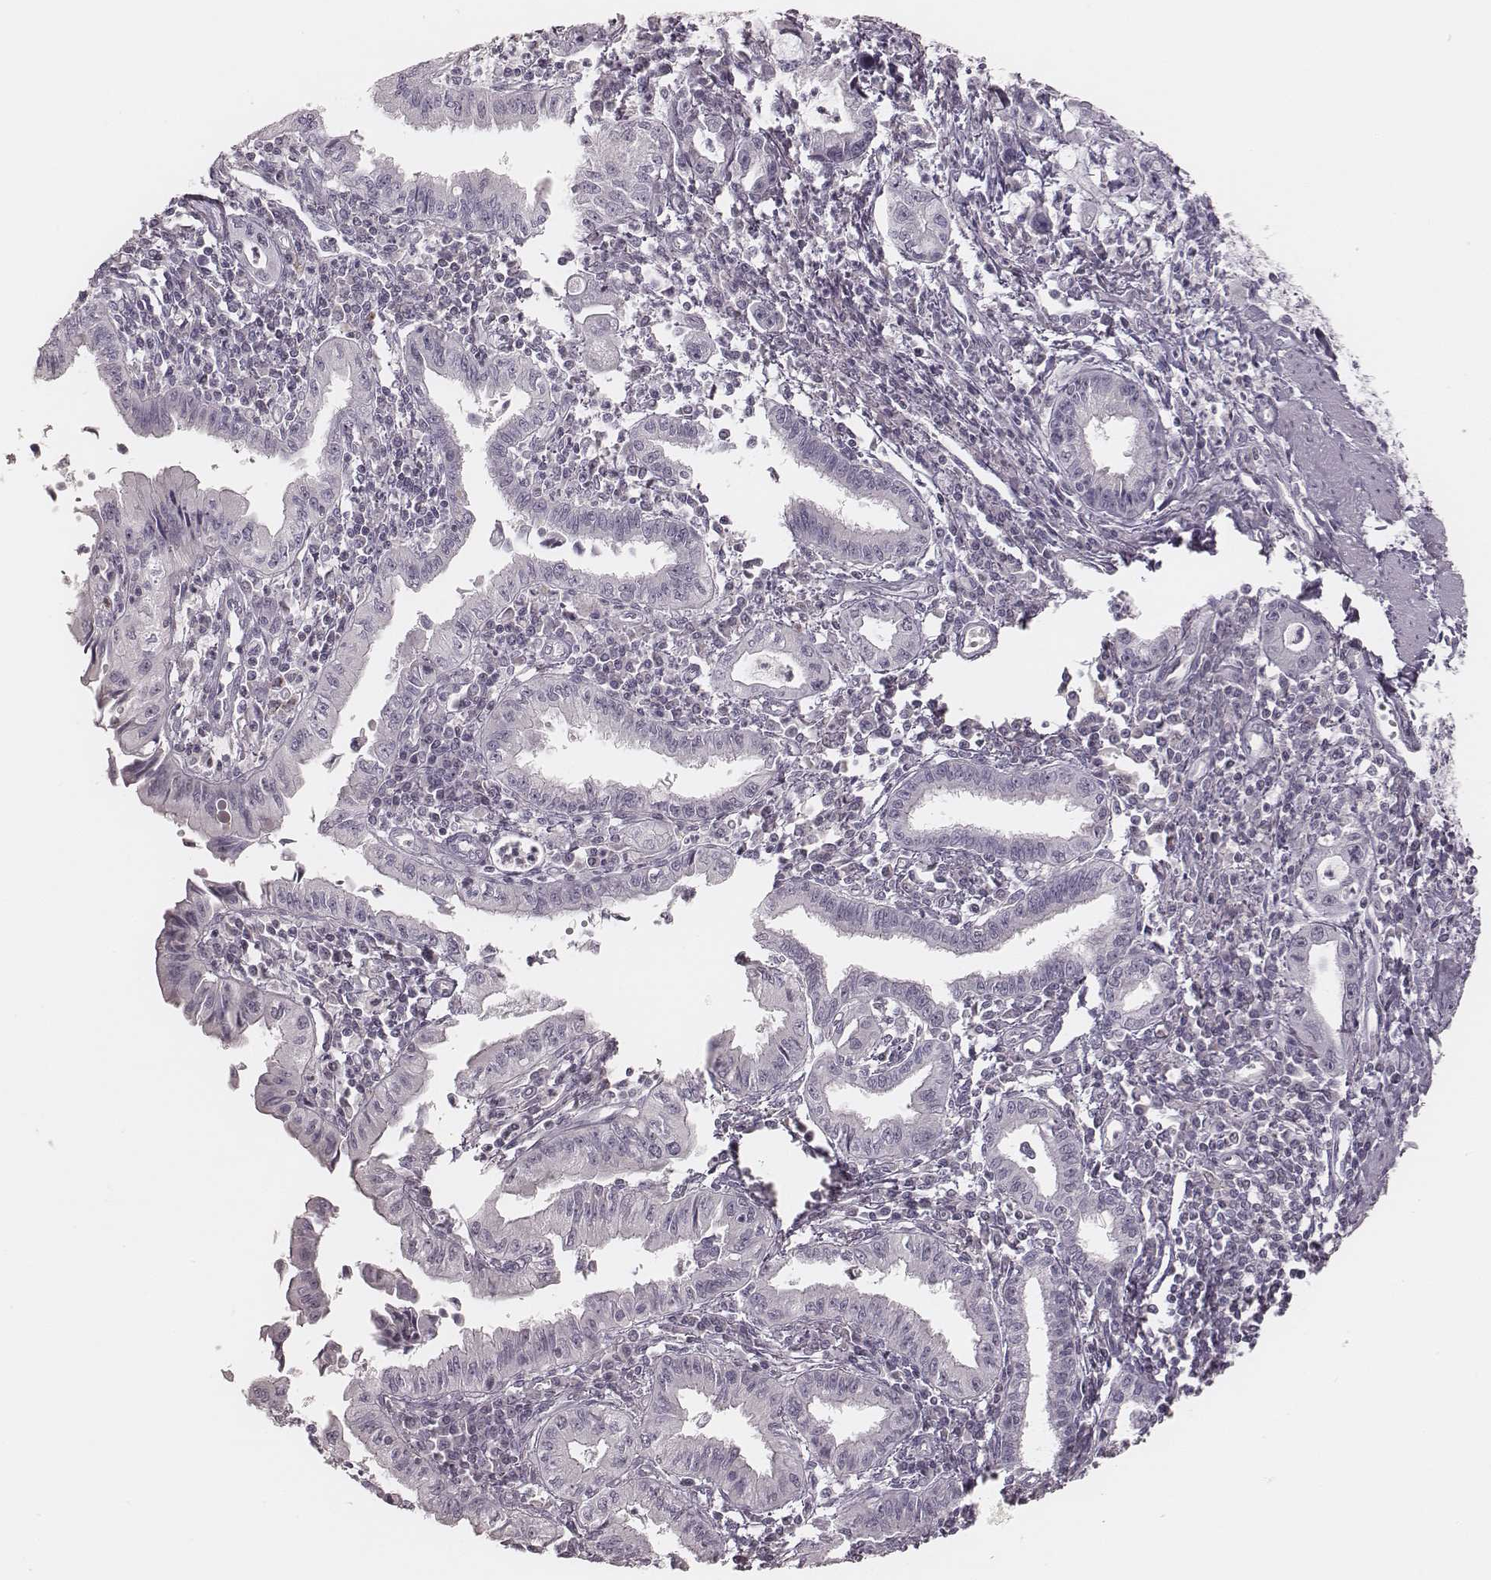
{"staining": {"intensity": "negative", "quantity": "none", "location": "none"}, "tissue": "pancreatic cancer", "cell_type": "Tumor cells", "image_type": "cancer", "snomed": [{"axis": "morphology", "description": "Adenocarcinoma, NOS"}, {"axis": "topography", "description": "Pancreas"}], "caption": "This is a histopathology image of immunohistochemistry (IHC) staining of pancreatic adenocarcinoma, which shows no positivity in tumor cells.", "gene": "MSX1", "patient": {"sex": "male", "age": 72}}